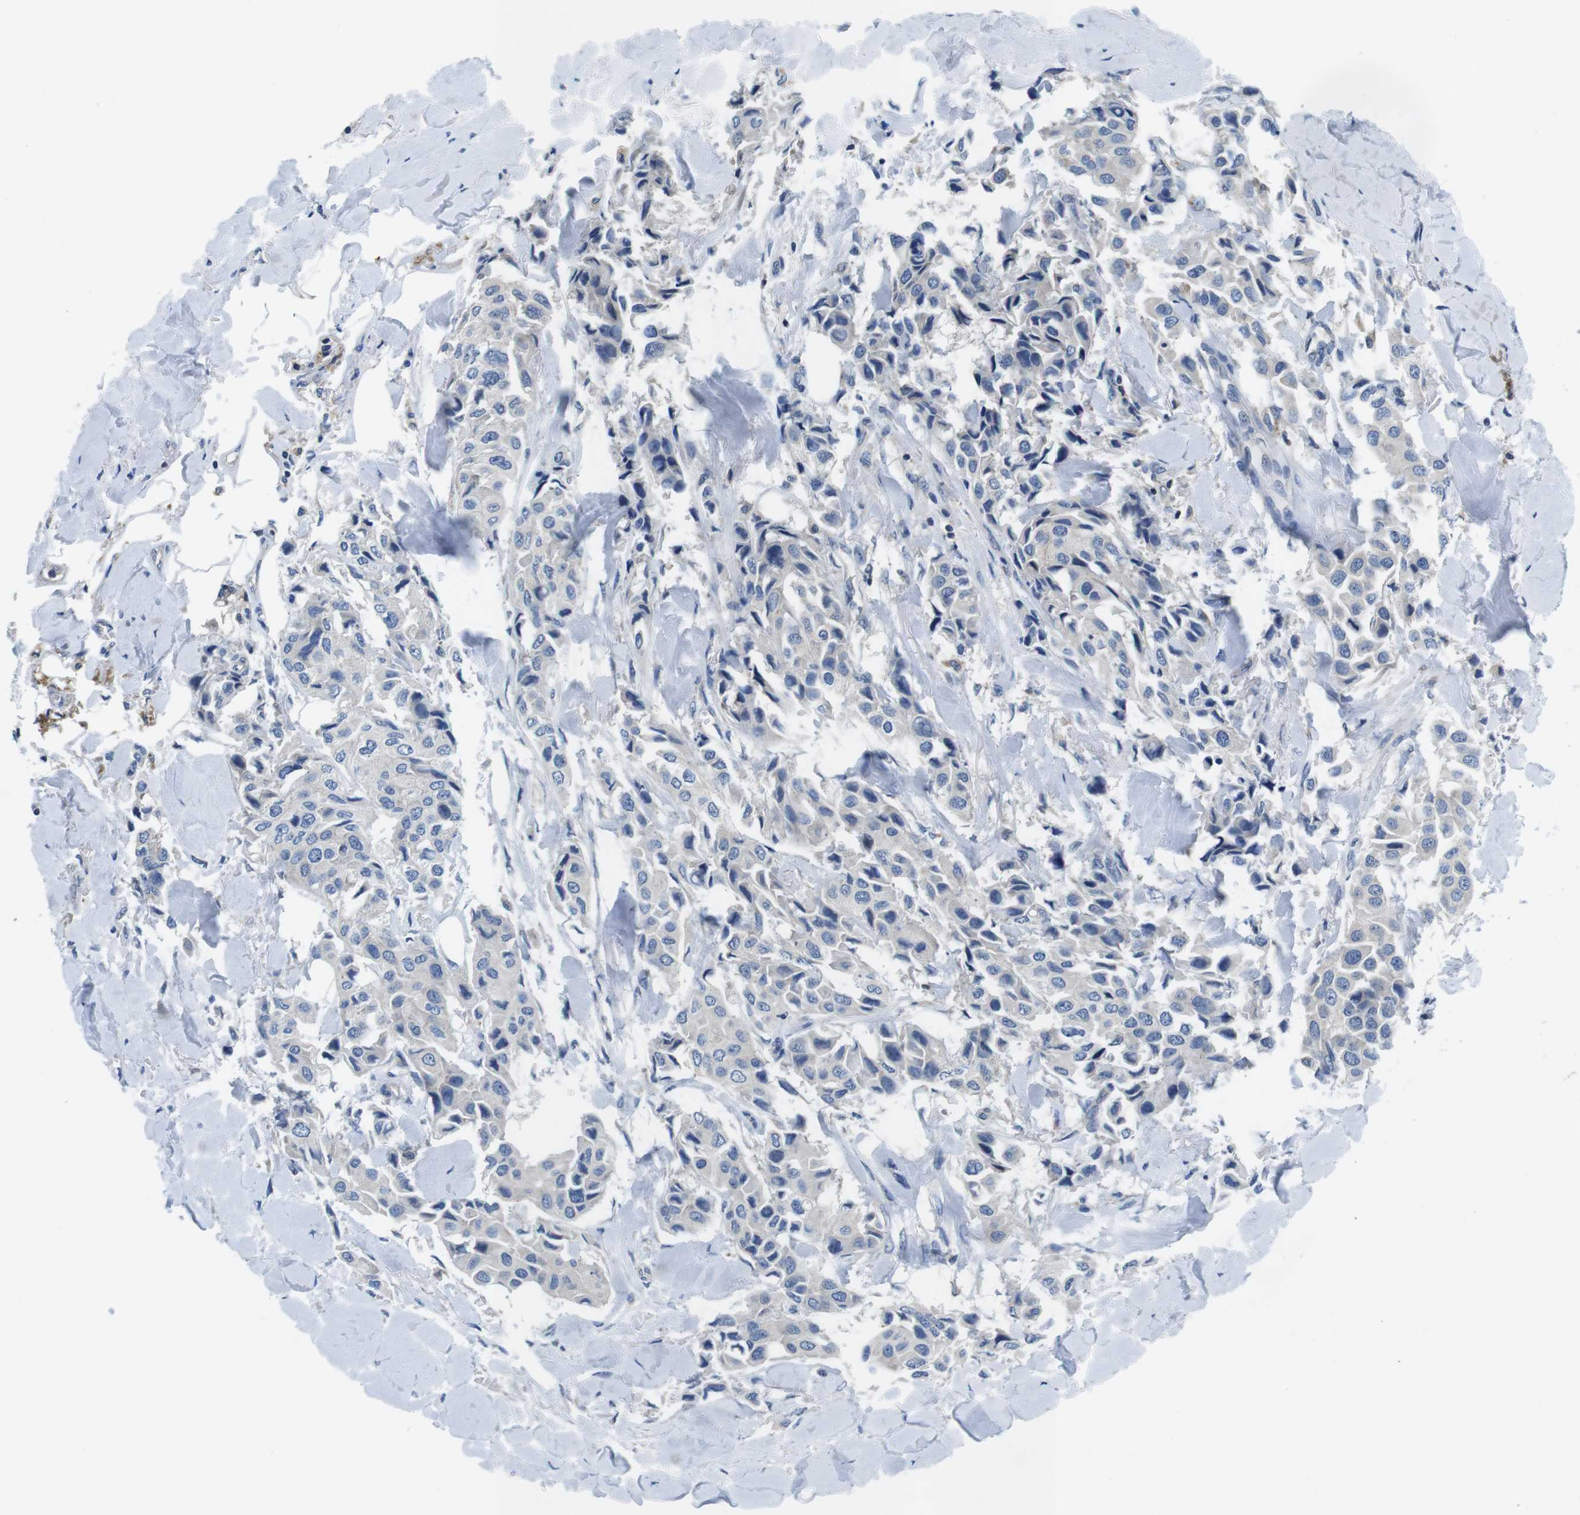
{"staining": {"intensity": "negative", "quantity": "none", "location": "none"}, "tissue": "breast cancer", "cell_type": "Tumor cells", "image_type": "cancer", "snomed": [{"axis": "morphology", "description": "Duct carcinoma"}, {"axis": "topography", "description": "Breast"}], "caption": "An image of human breast cancer is negative for staining in tumor cells. The staining is performed using DAB (3,3'-diaminobenzidine) brown chromogen with nuclei counter-stained in using hematoxylin.", "gene": "PIK3CD", "patient": {"sex": "female", "age": 80}}